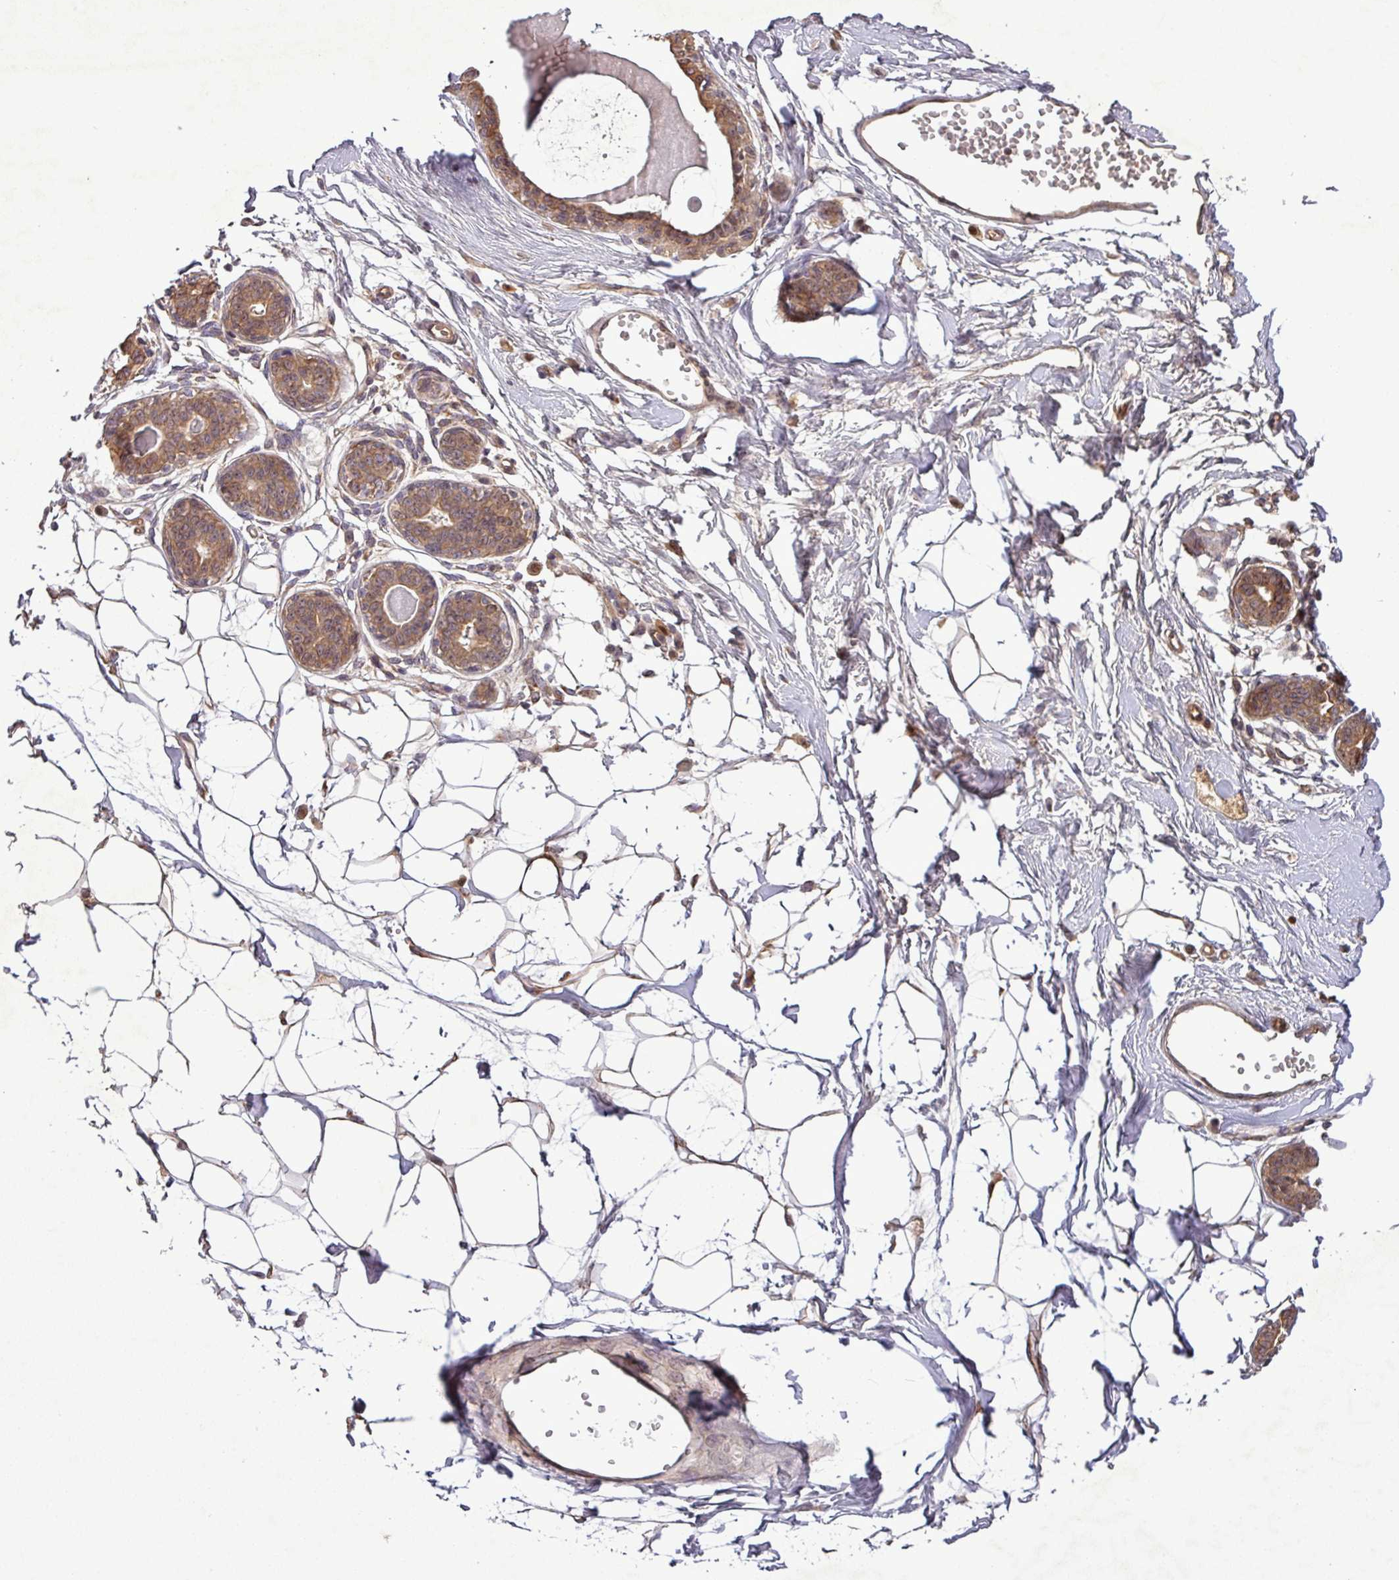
{"staining": {"intensity": "moderate", "quantity": "<25%", "location": "cytoplasmic/membranous"}, "tissue": "breast", "cell_type": "Adipocytes", "image_type": "normal", "snomed": [{"axis": "morphology", "description": "Normal tissue, NOS"}, {"axis": "topography", "description": "Breast"}], "caption": "Immunohistochemistry (DAB) staining of unremarkable breast shows moderate cytoplasmic/membranous protein staining in about <25% of adipocytes. Immunohistochemistry stains the protein in brown and the nuclei are stained blue.", "gene": "PCDH1", "patient": {"sex": "female", "age": 45}}